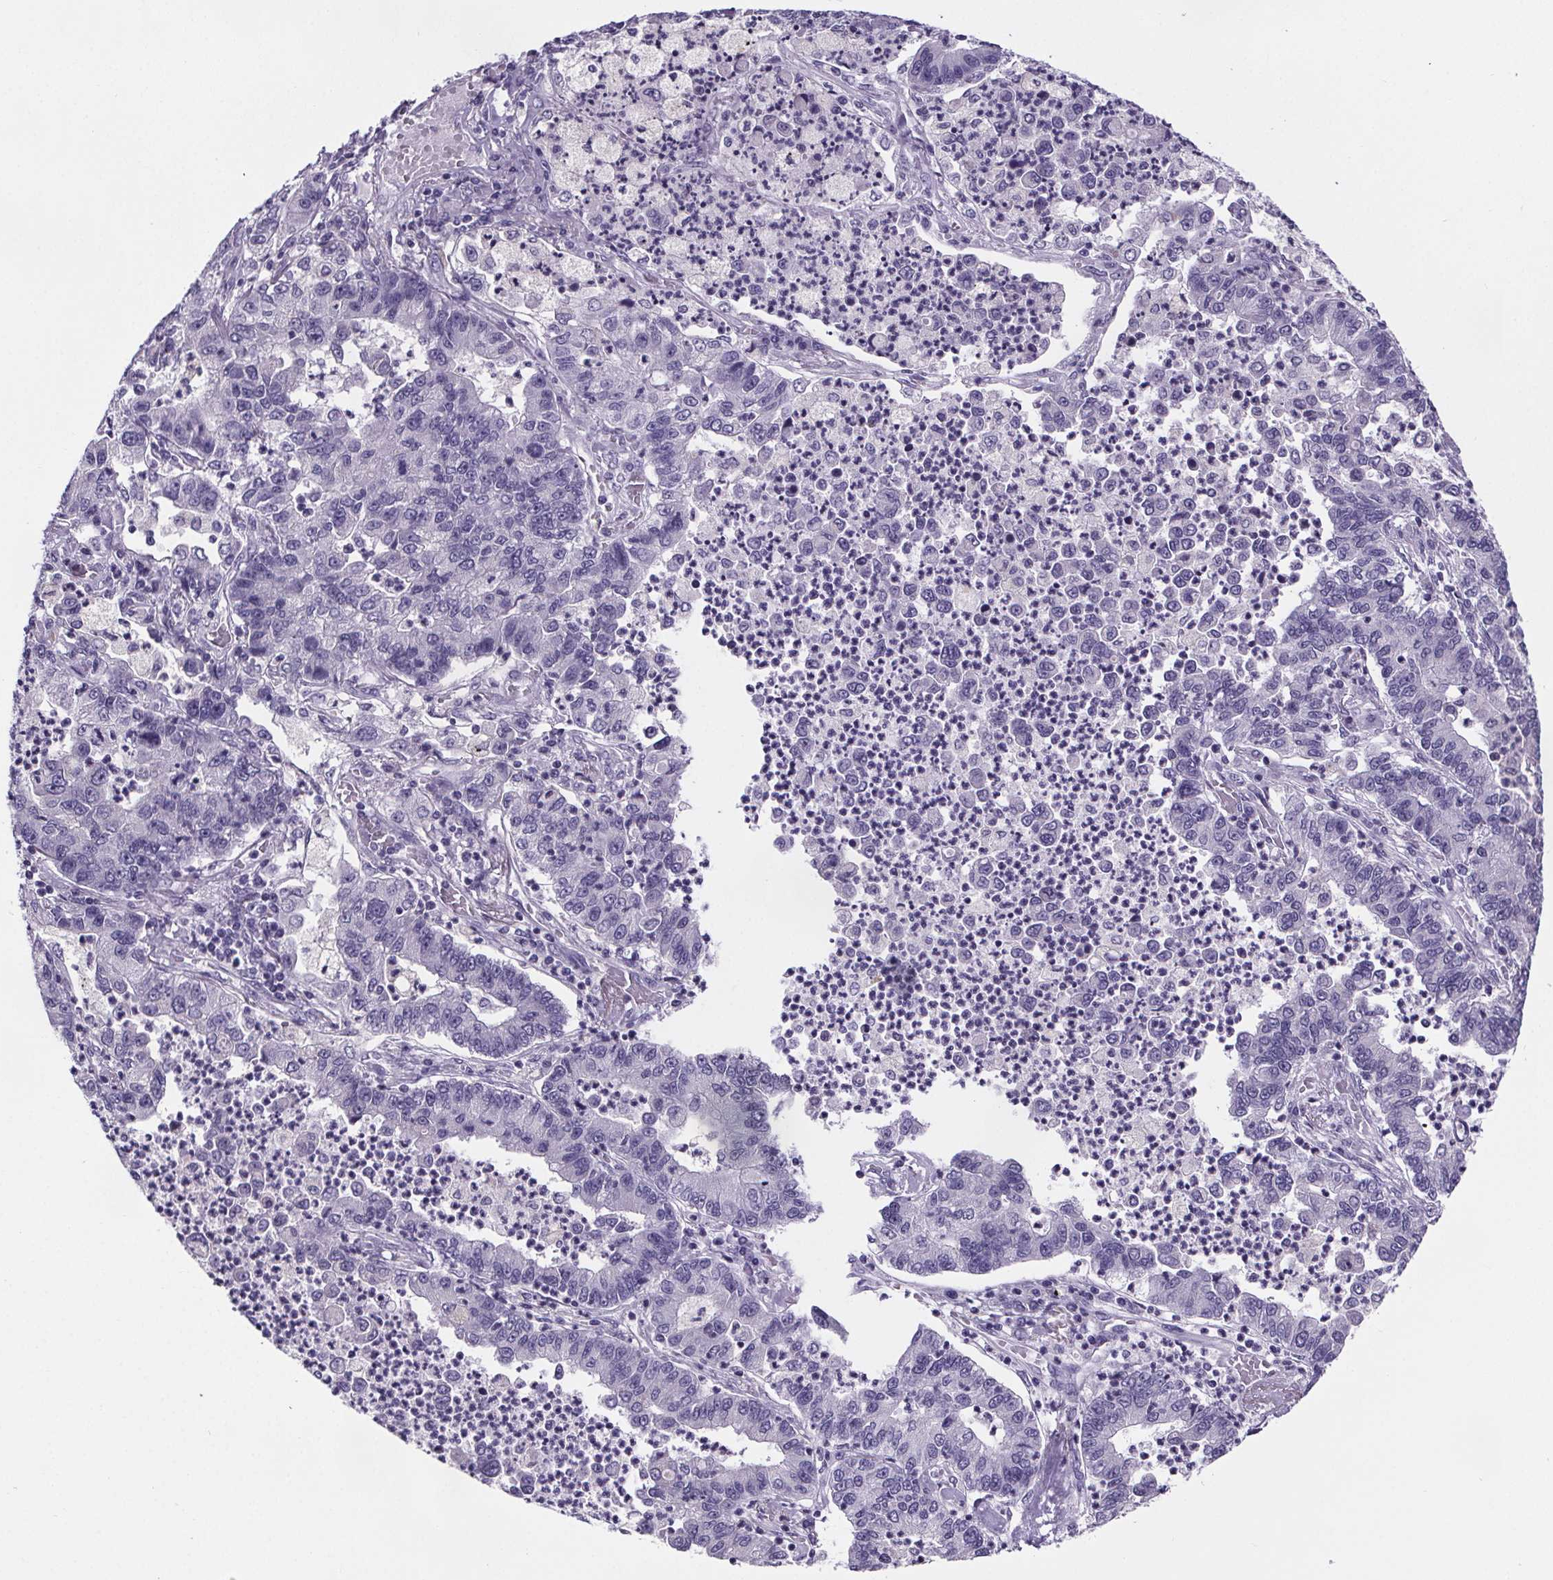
{"staining": {"intensity": "negative", "quantity": "none", "location": "none"}, "tissue": "lung cancer", "cell_type": "Tumor cells", "image_type": "cancer", "snomed": [{"axis": "morphology", "description": "Adenocarcinoma, NOS"}, {"axis": "topography", "description": "Lung"}], "caption": "Photomicrograph shows no significant protein staining in tumor cells of lung cancer (adenocarcinoma).", "gene": "CUBN", "patient": {"sex": "female", "age": 57}}